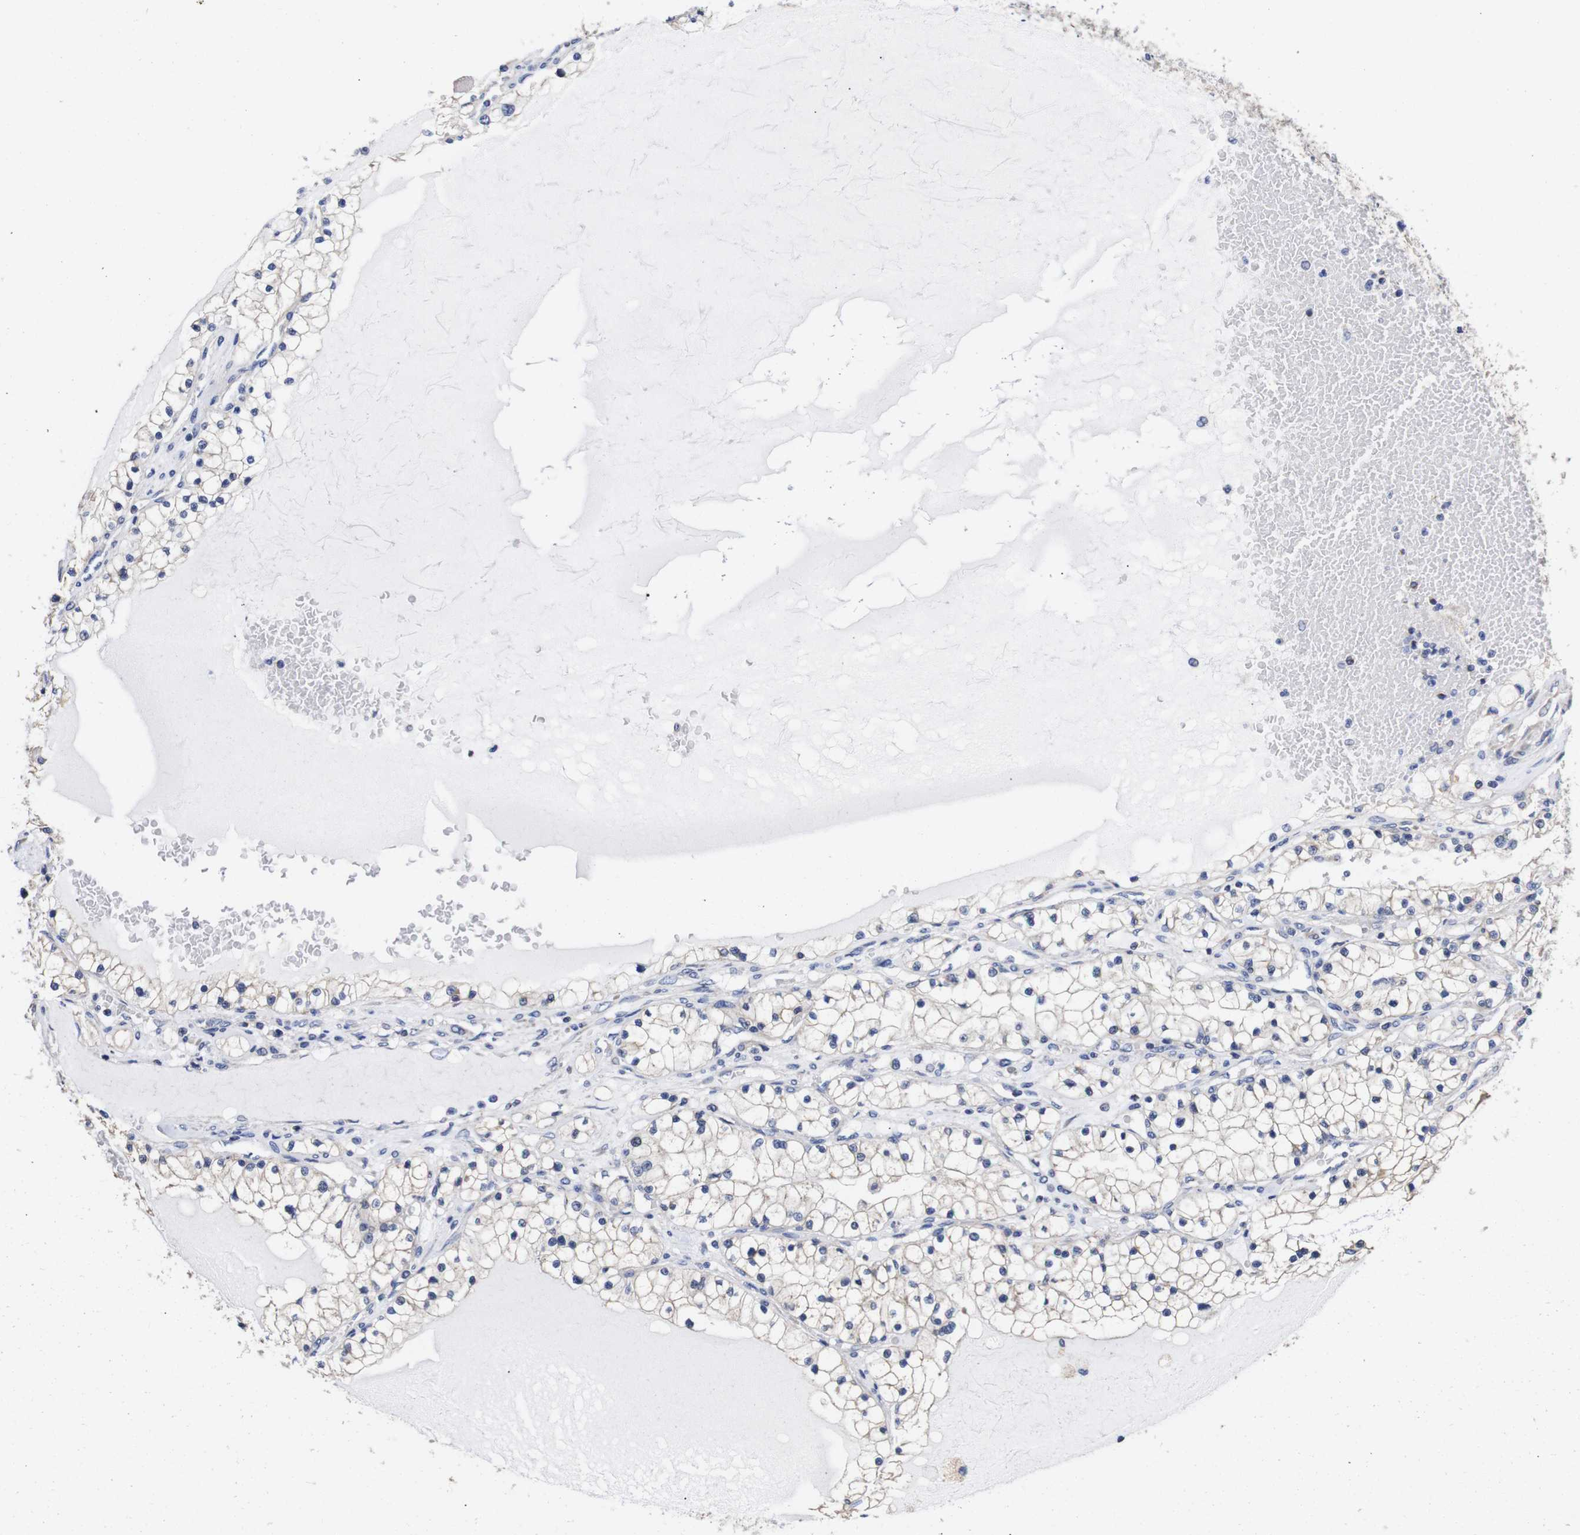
{"staining": {"intensity": "weak", "quantity": ">75%", "location": "cytoplasmic/membranous"}, "tissue": "renal cancer", "cell_type": "Tumor cells", "image_type": "cancer", "snomed": [{"axis": "morphology", "description": "Adenocarcinoma, NOS"}, {"axis": "topography", "description": "Kidney"}], "caption": "IHC of human renal cancer displays low levels of weak cytoplasmic/membranous expression in about >75% of tumor cells.", "gene": "OPN3", "patient": {"sex": "male", "age": 68}}